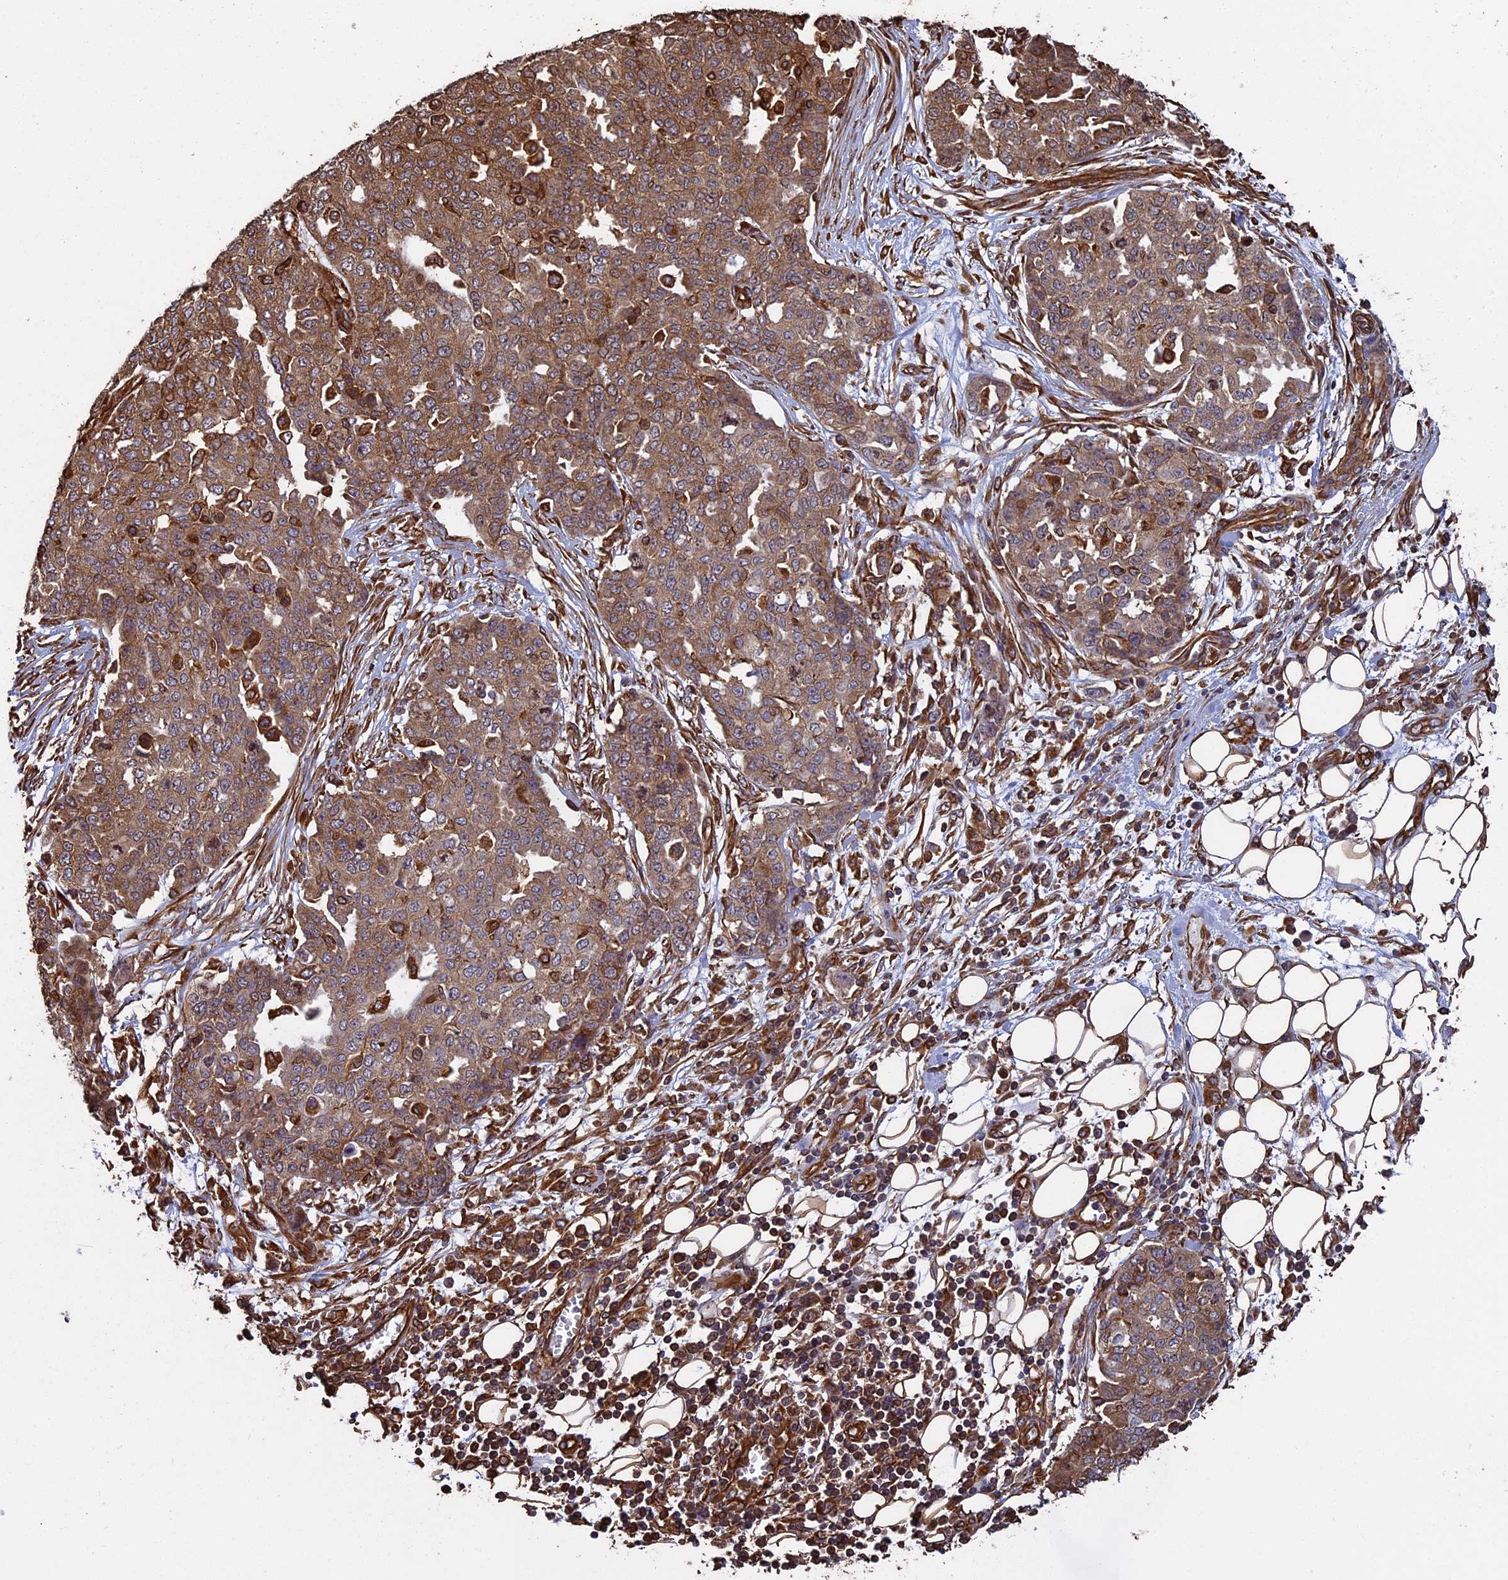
{"staining": {"intensity": "moderate", "quantity": ">75%", "location": "cytoplasmic/membranous"}, "tissue": "ovarian cancer", "cell_type": "Tumor cells", "image_type": "cancer", "snomed": [{"axis": "morphology", "description": "Cystadenocarcinoma, serous, NOS"}, {"axis": "topography", "description": "Soft tissue"}, {"axis": "topography", "description": "Ovary"}], "caption": "Protein analysis of ovarian cancer (serous cystadenocarcinoma) tissue demonstrates moderate cytoplasmic/membranous positivity in approximately >75% of tumor cells.", "gene": "CCDC124", "patient": {"sex": "female", "age": 57}}